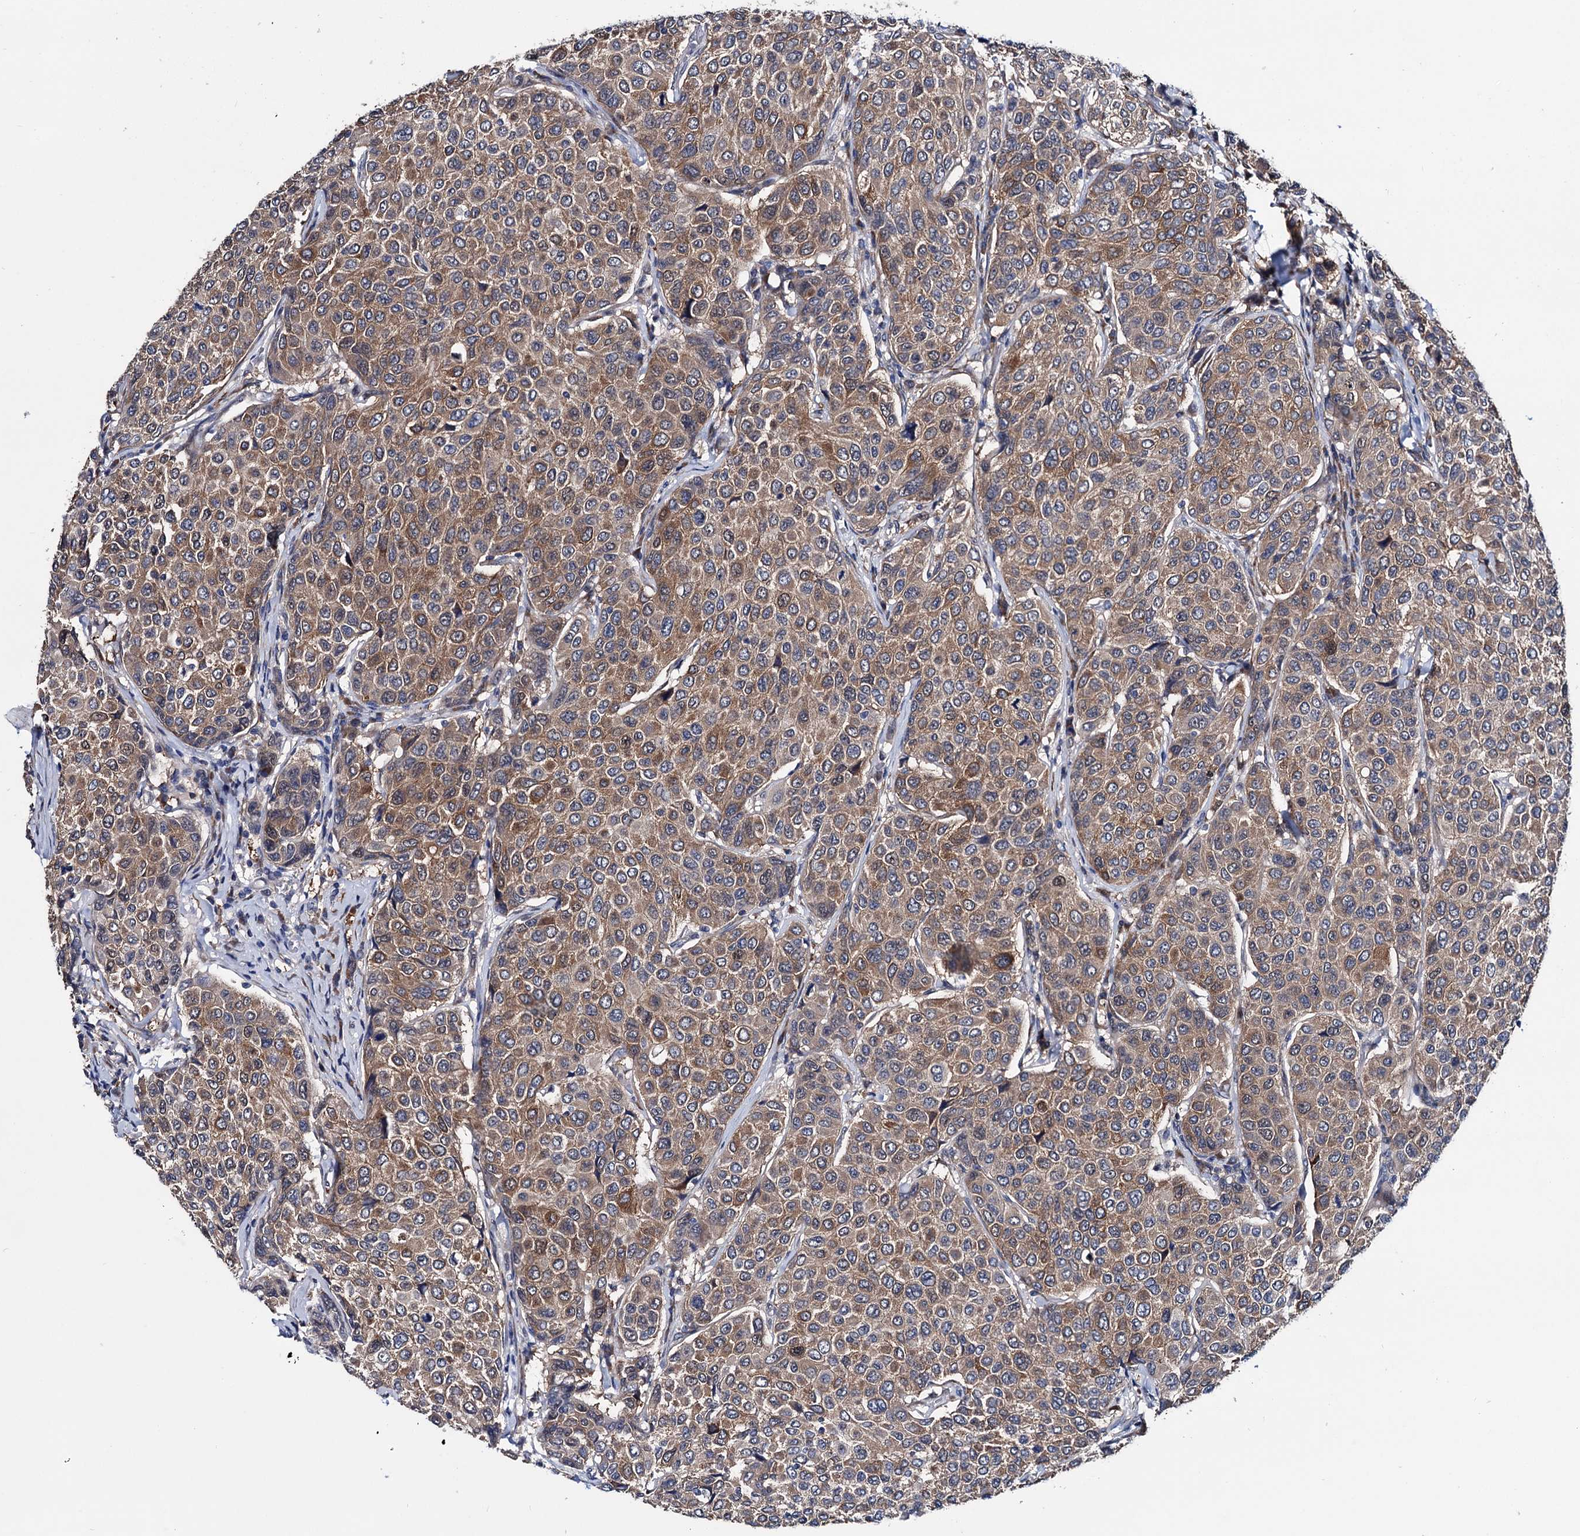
{"staining": {"intensity": "moderate", "quantity": ">75%", "location": "cytoplasmic/membranous"}, "tissue": "breast cancer", "cell_type": "Tumor cells", "image_type": "cancer", "snomed": [{"axis": "morphology", "description": "Duct carcinoma"}, {"axis": "topography", "description": "Breast"}], "caption": "IHC of breast cancer (intraductal carcinoma) shows medium levels of moderate cytoplasmic/membranous expression in approximately >75% of tumor cells. (IHC, brightfield microscopy, high magnification).", "gene": "EYA4", "patient": {"sex": "female", "age": 55}}